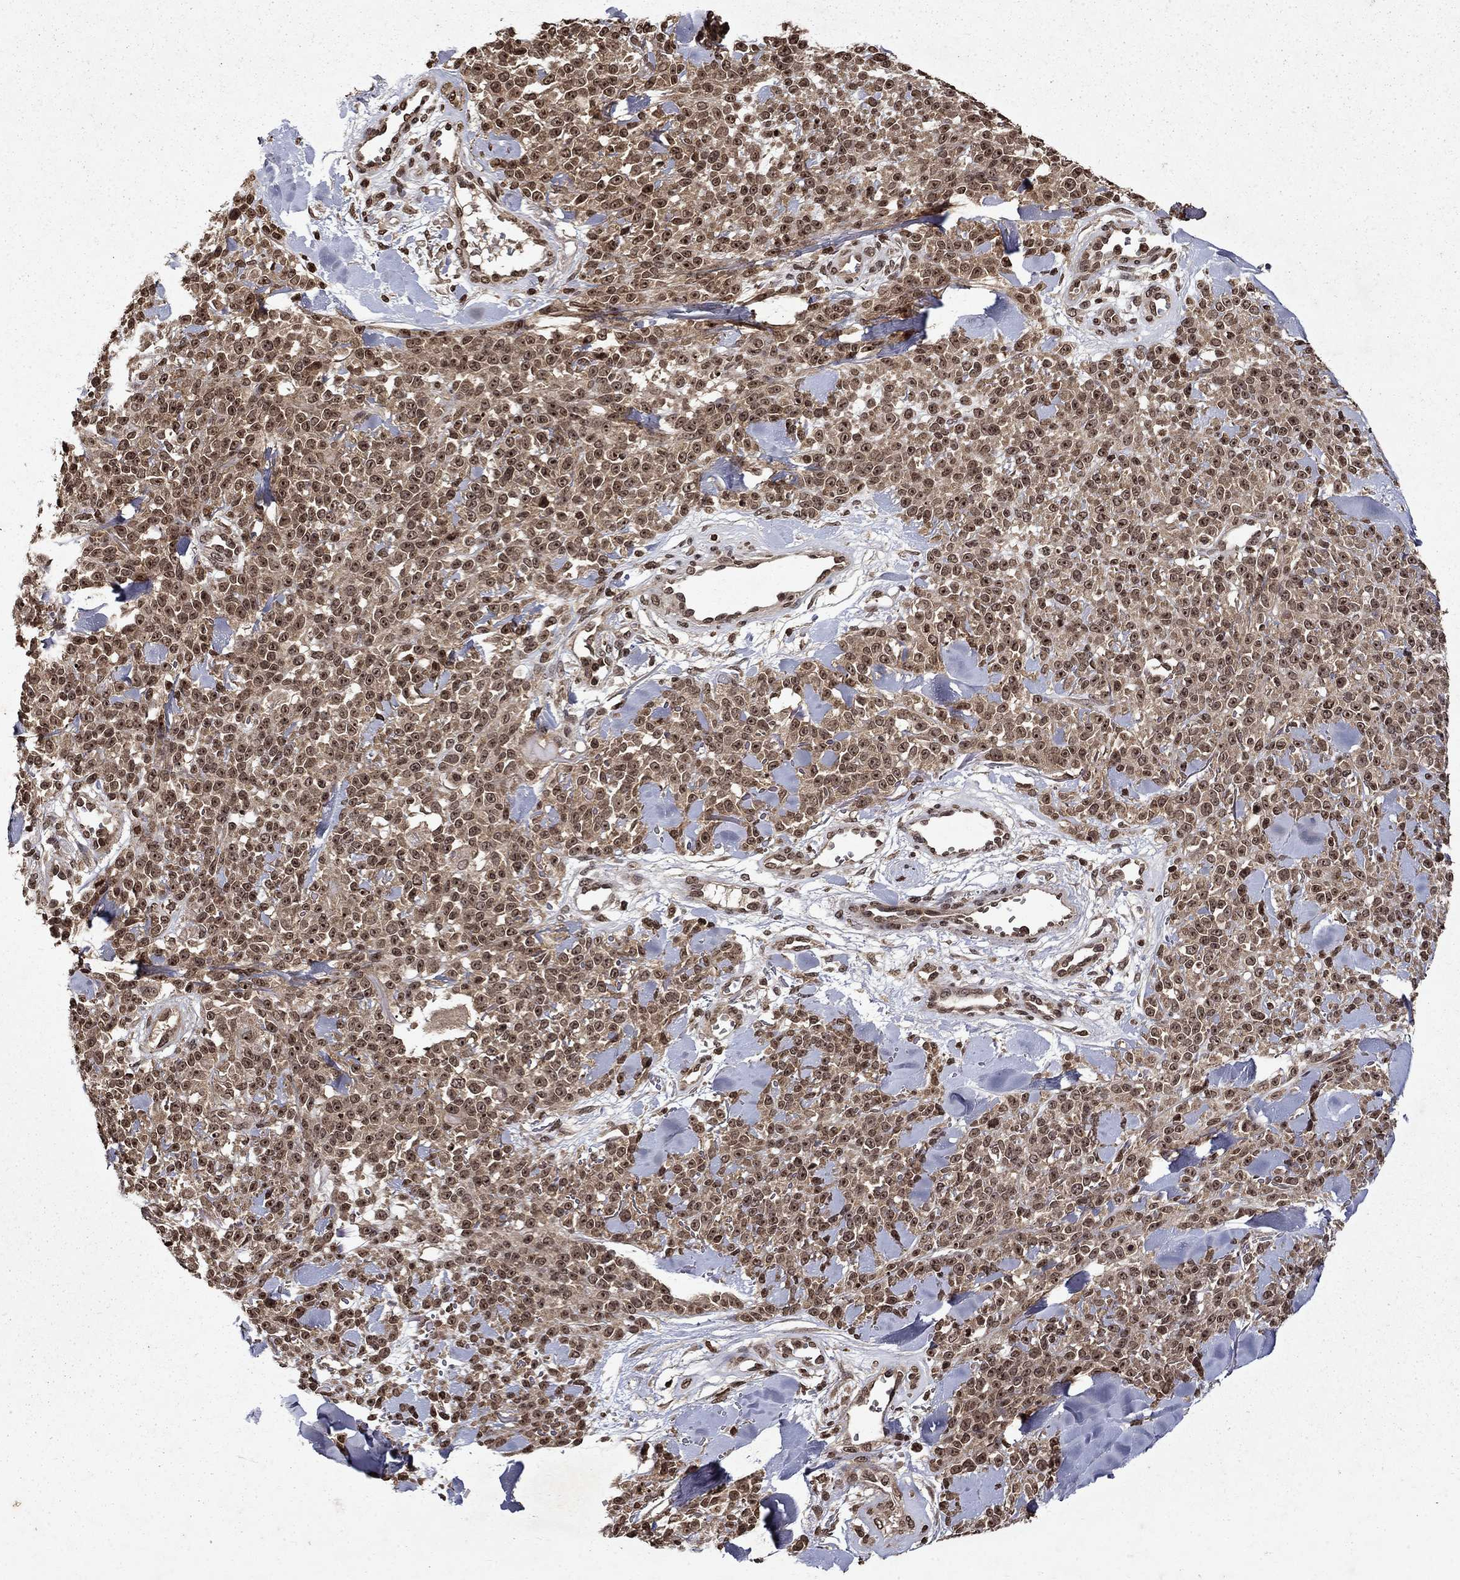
{"staining": {"intensity": "moderate", "quantity": ">75%", "location": "cytoplasmic/membranous,nuclear"}, "tissue": "melanoma", "cell_type": "Tumor cells", "image_type": "cancer", "snomed": [{"axis": "morphology", "description": "Malignant melanoma, NOS"}, {"axis": "topography", "description": "Skin"}, {"axis": "topography", "description": "Skin of trunk"}], "caption": "This photomicrograph shows immunohistochemistry staining of human melanoma, with medium moderate cytoplasmic/membranous and nuclear positivity in about >75% of tumor cells.", "gene": "PIN4", "patient": {"sex": "male", "age": 74}}